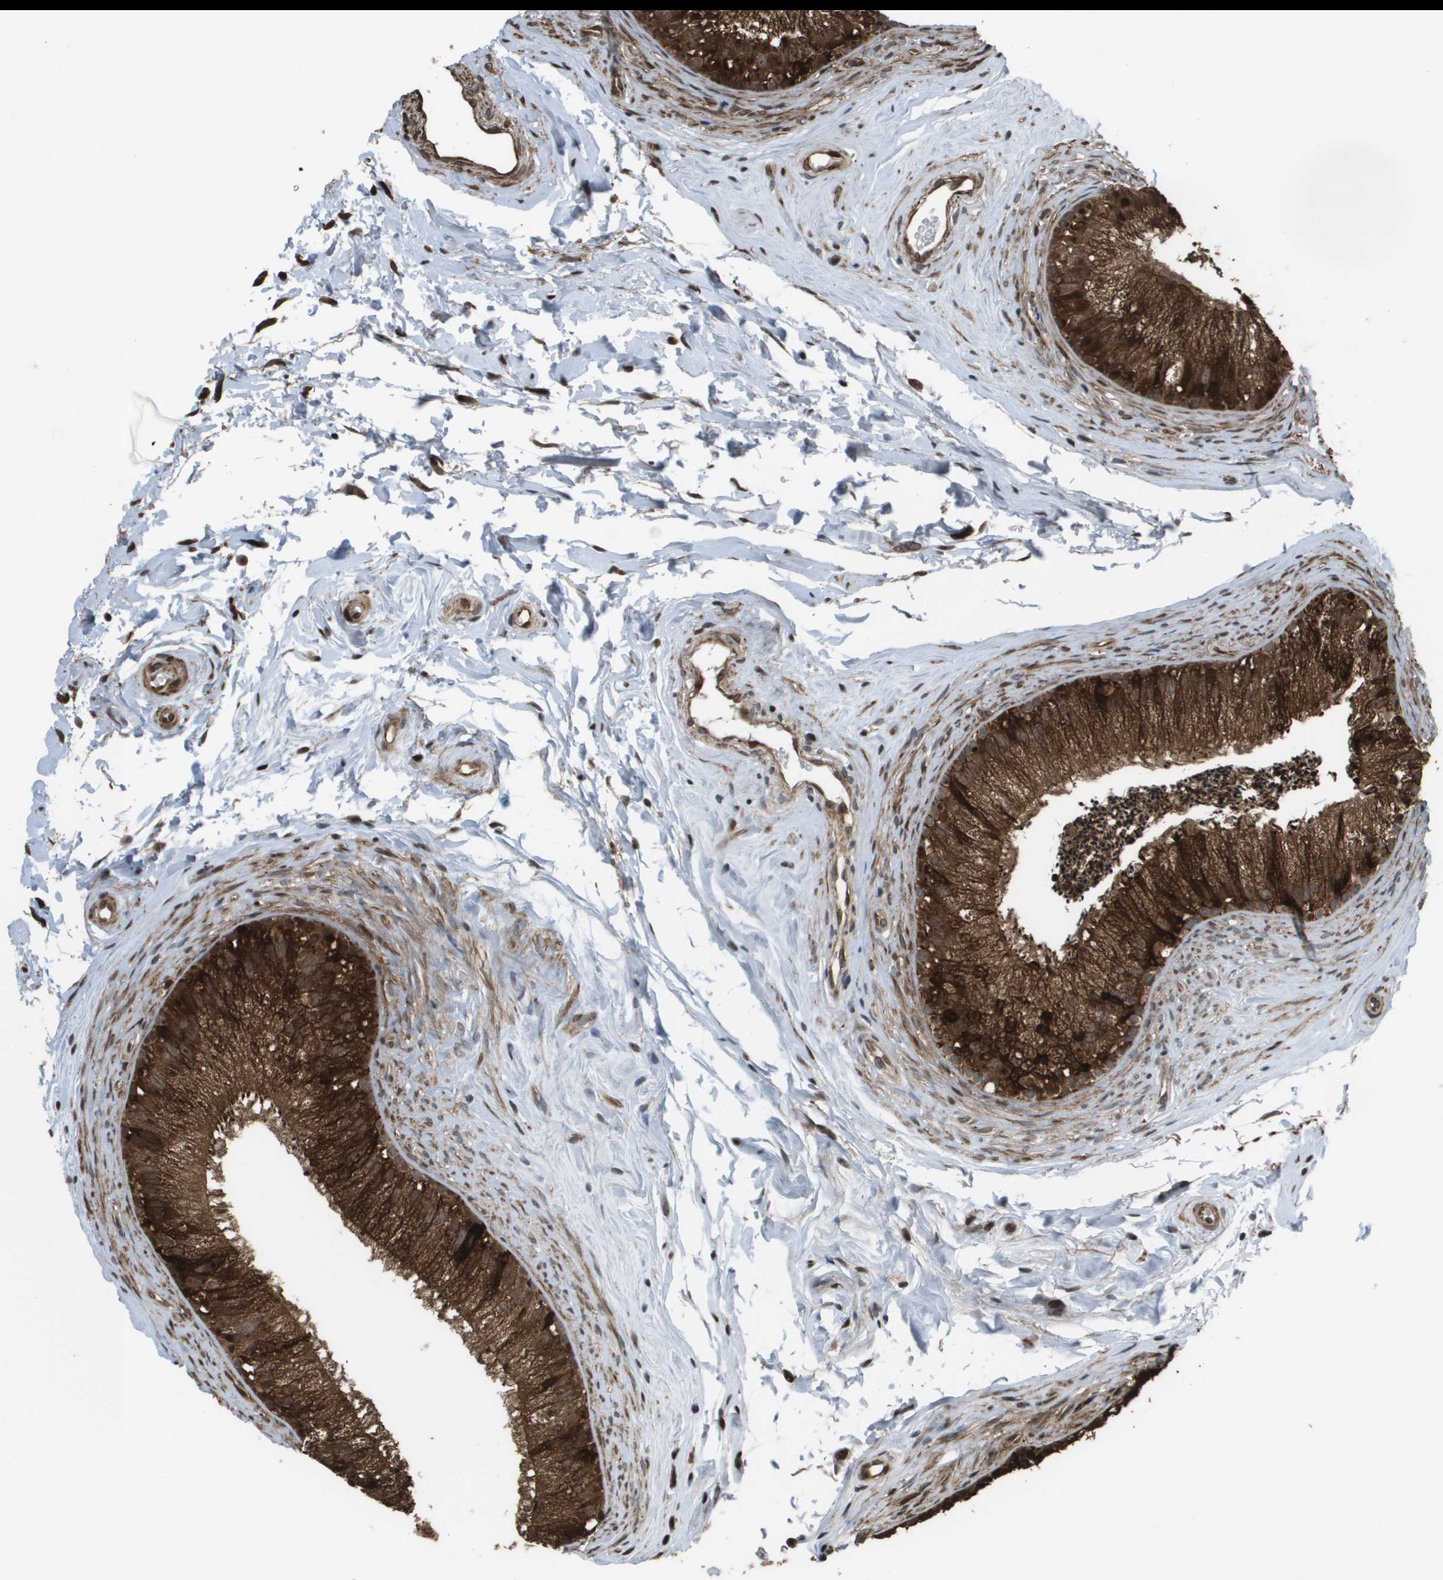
{"staining": {"intensity": "strong", "quantity": ">75%", "location": "cytoplasmic/membranous"}, "tissue": "epididymis", "cell_type": "Glandular cells", "image_type": "normal", "snomed": [{"axis": "morphology", "description": "Normal tissue, NOS"}, {"axis": "topography", "description": "Epididymis"}], "caption": "There is high levels of strong cytoplasmic/membranous staining in glandular cells of normal epididymis, as demonstrated by immunohistochemical staining (brown color).", "gene": "AXIN2", "patient": {"sex": "male", "age": 56}}